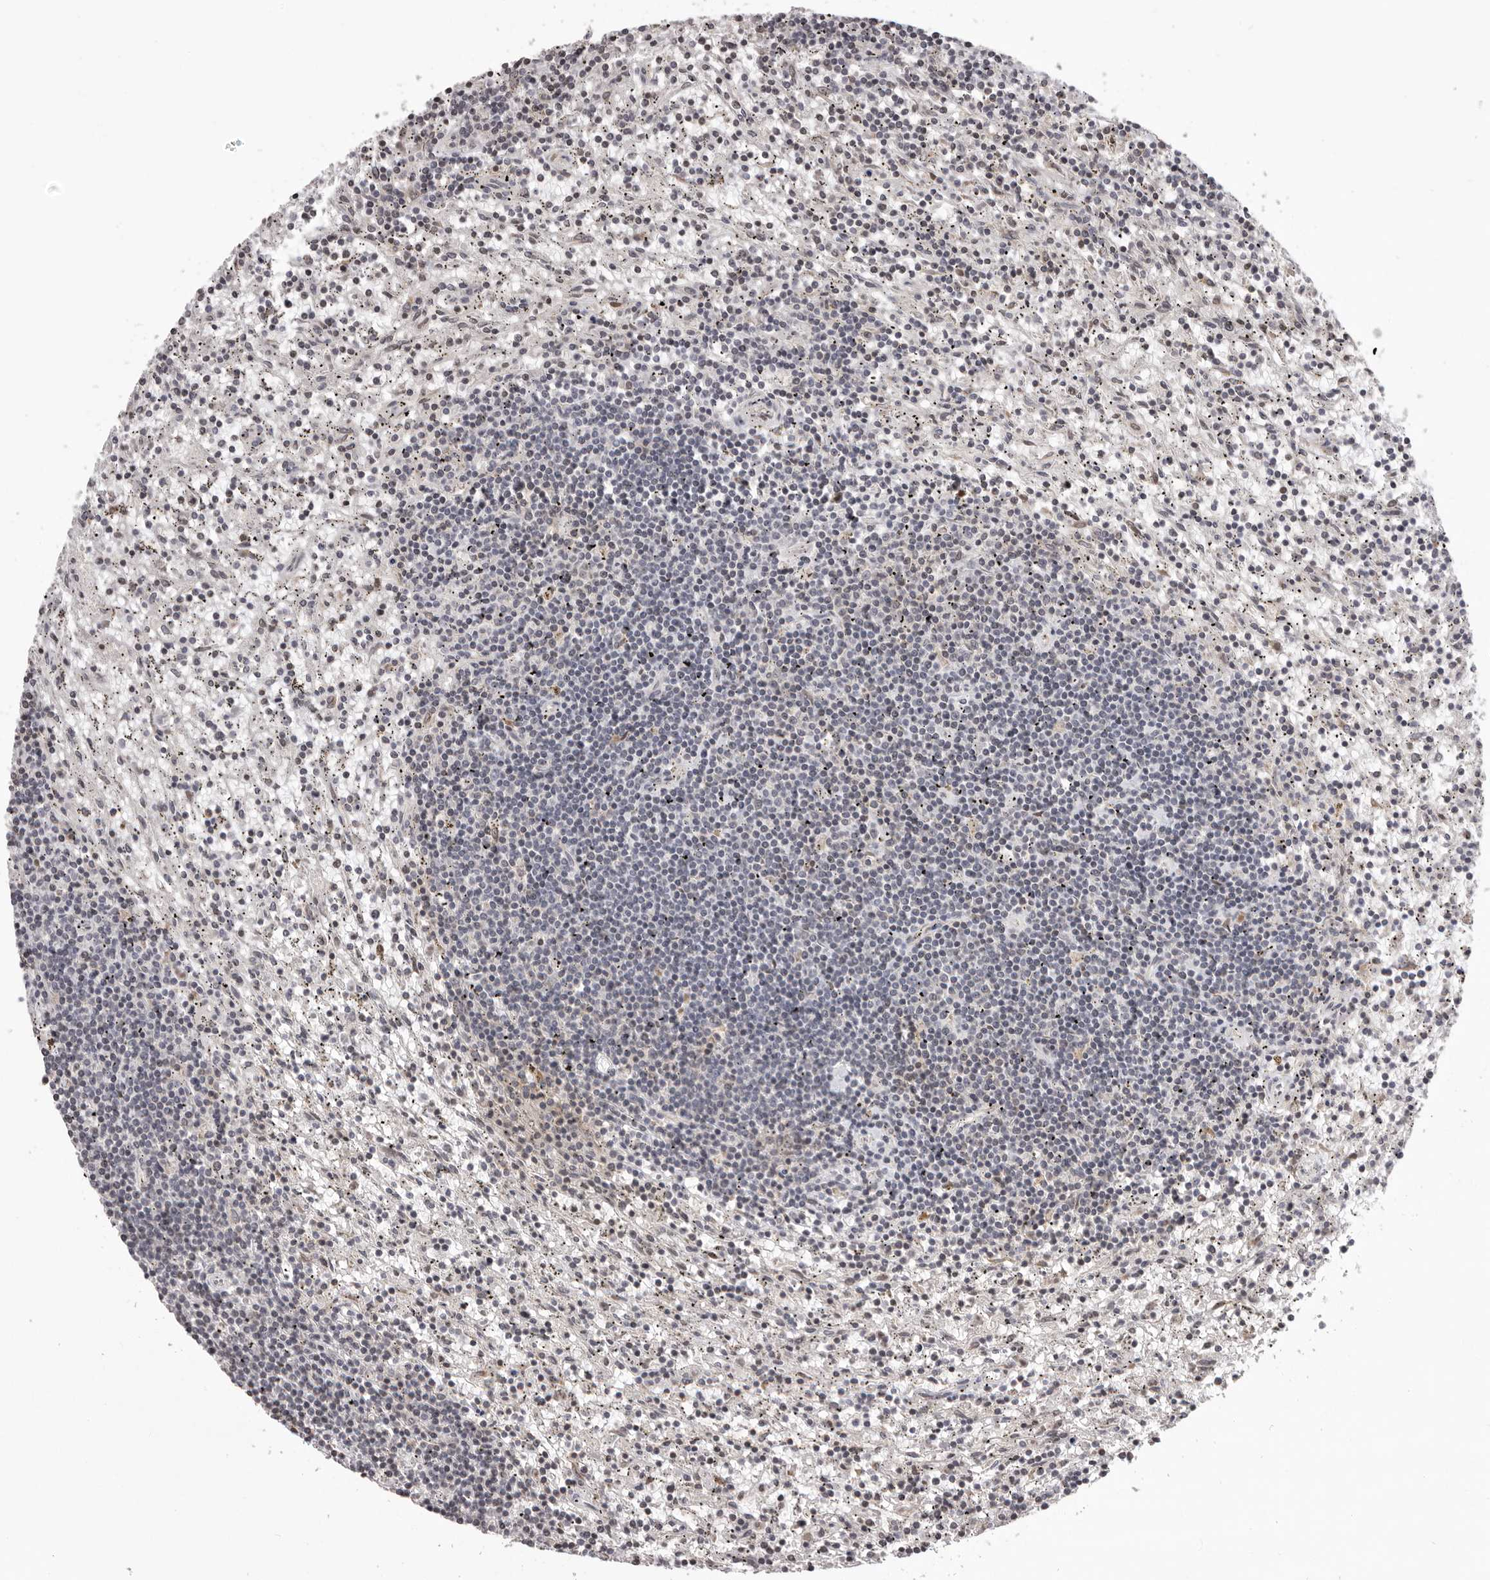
{"staining": {"intensity": "weak", "quantity": "25%-75%", "location": "nuclear"}, "tissue": "lymphoma", "cell_type": "Tumor cells", "image_type": "cancer", "snomed": [{"axis": "morphology", "description": "Malignant lymphoma, non-Hodgkin's type, Low grade"}, {"axis": "topography", "description": "Spleen"}], "caption": "Human lymphoma stained with a brown dye demonstrates weak nuclear positive staining in approximately 25%-75% of tumor cells.", "gene": "AZIN1", "patient": {"sex": "male", "age": 76}}